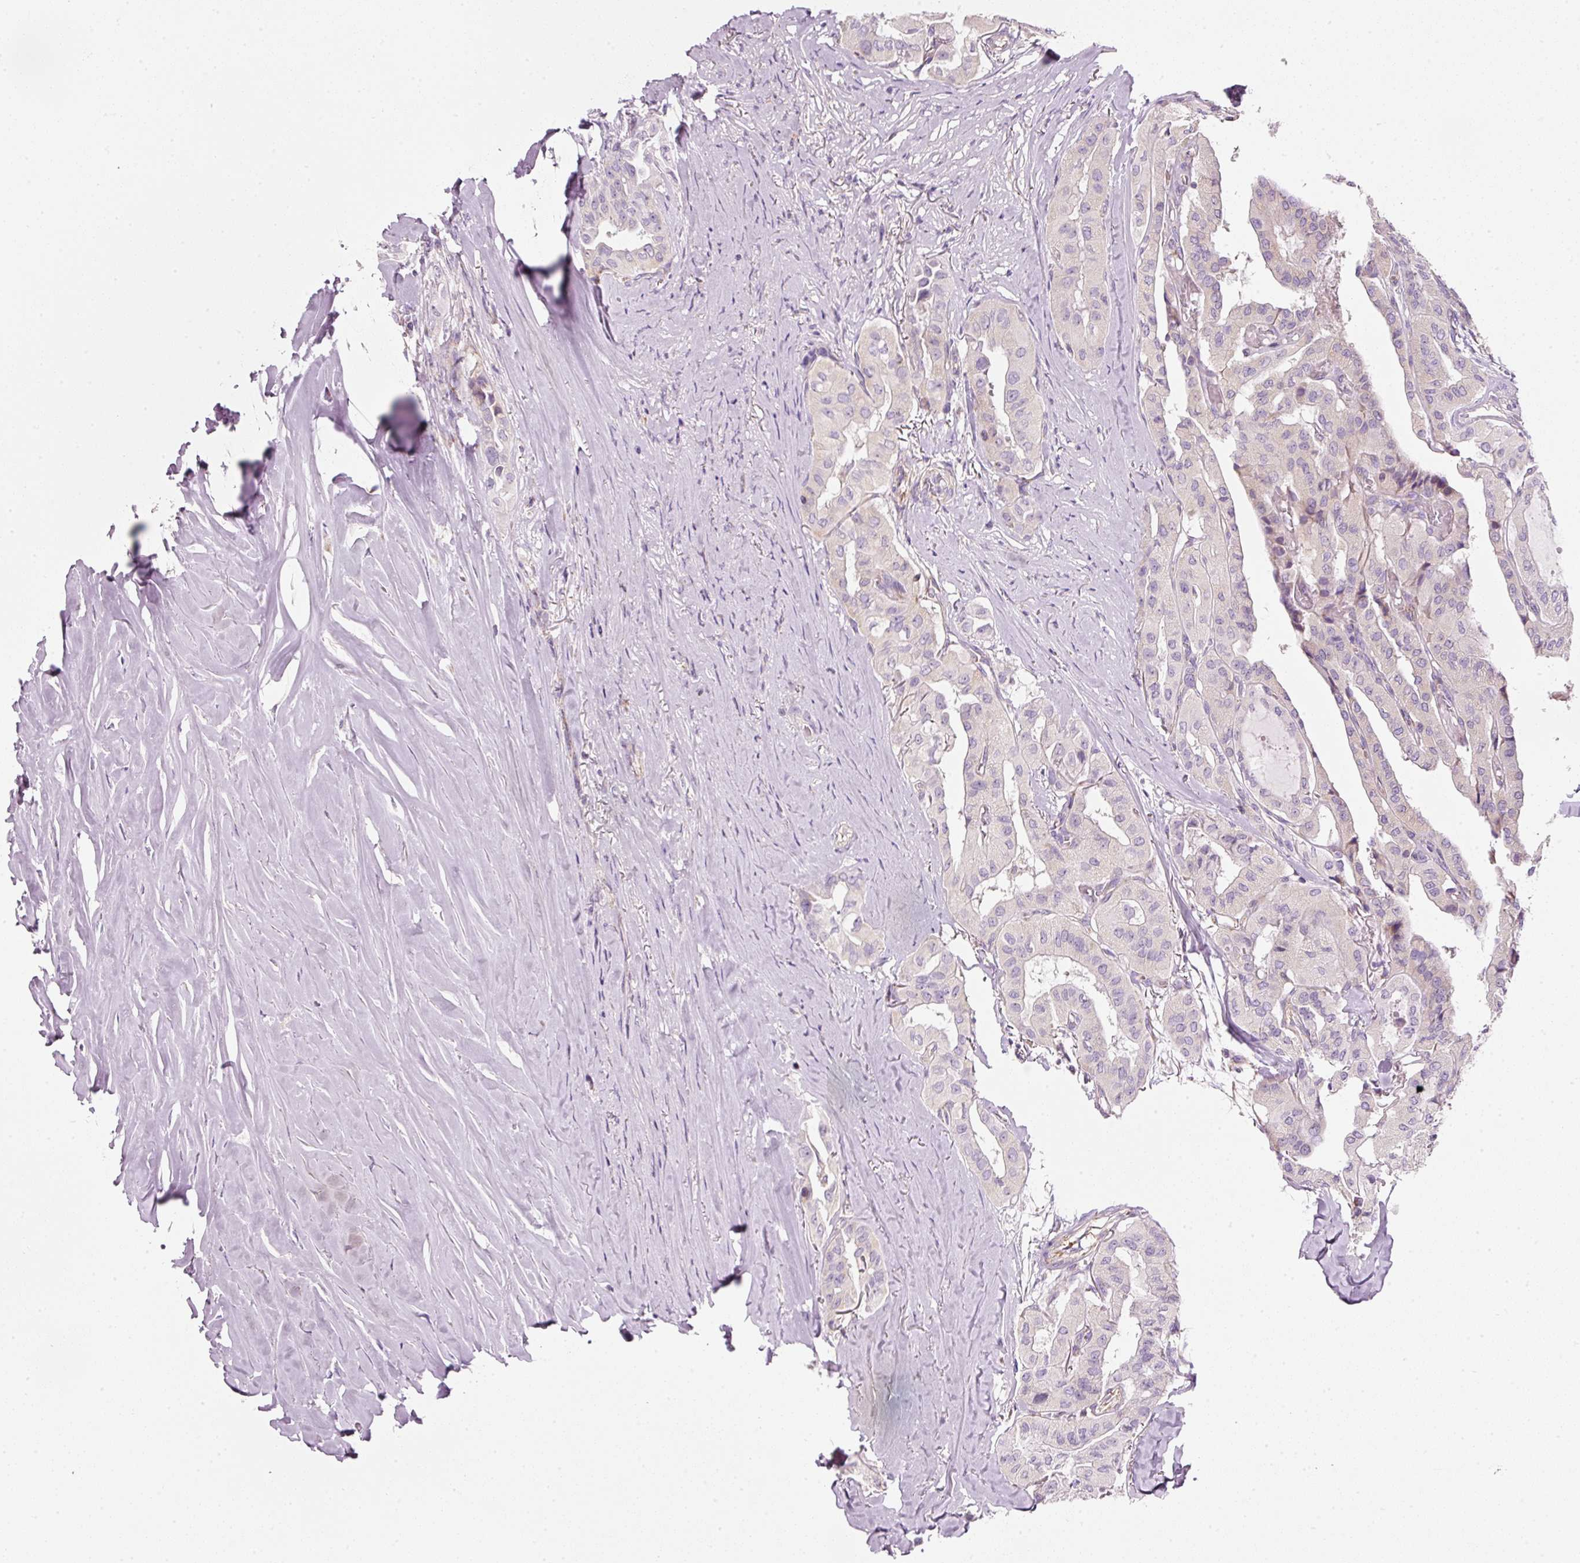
{"staining": {"intensity": "negative", "quantity": "none", "location": "none"}, "tissue": "thyroid cancer", "cell_type": "Tumor cells", "image_type": "cancer", "snomed": [{"axis": "morphology", "description": "Papillary adenocarcinoma, NOS"}, {"axis": "topography", "description": "Thyroid gland"}], "caption": "Human thyroid papillary adenocarcinoma stained for a protein using immunohistochemistry (IHC) exhibits no expression in tumor cells.", "gene": "NDUFA1", "patient": {"sex": "female", "age": 59}}